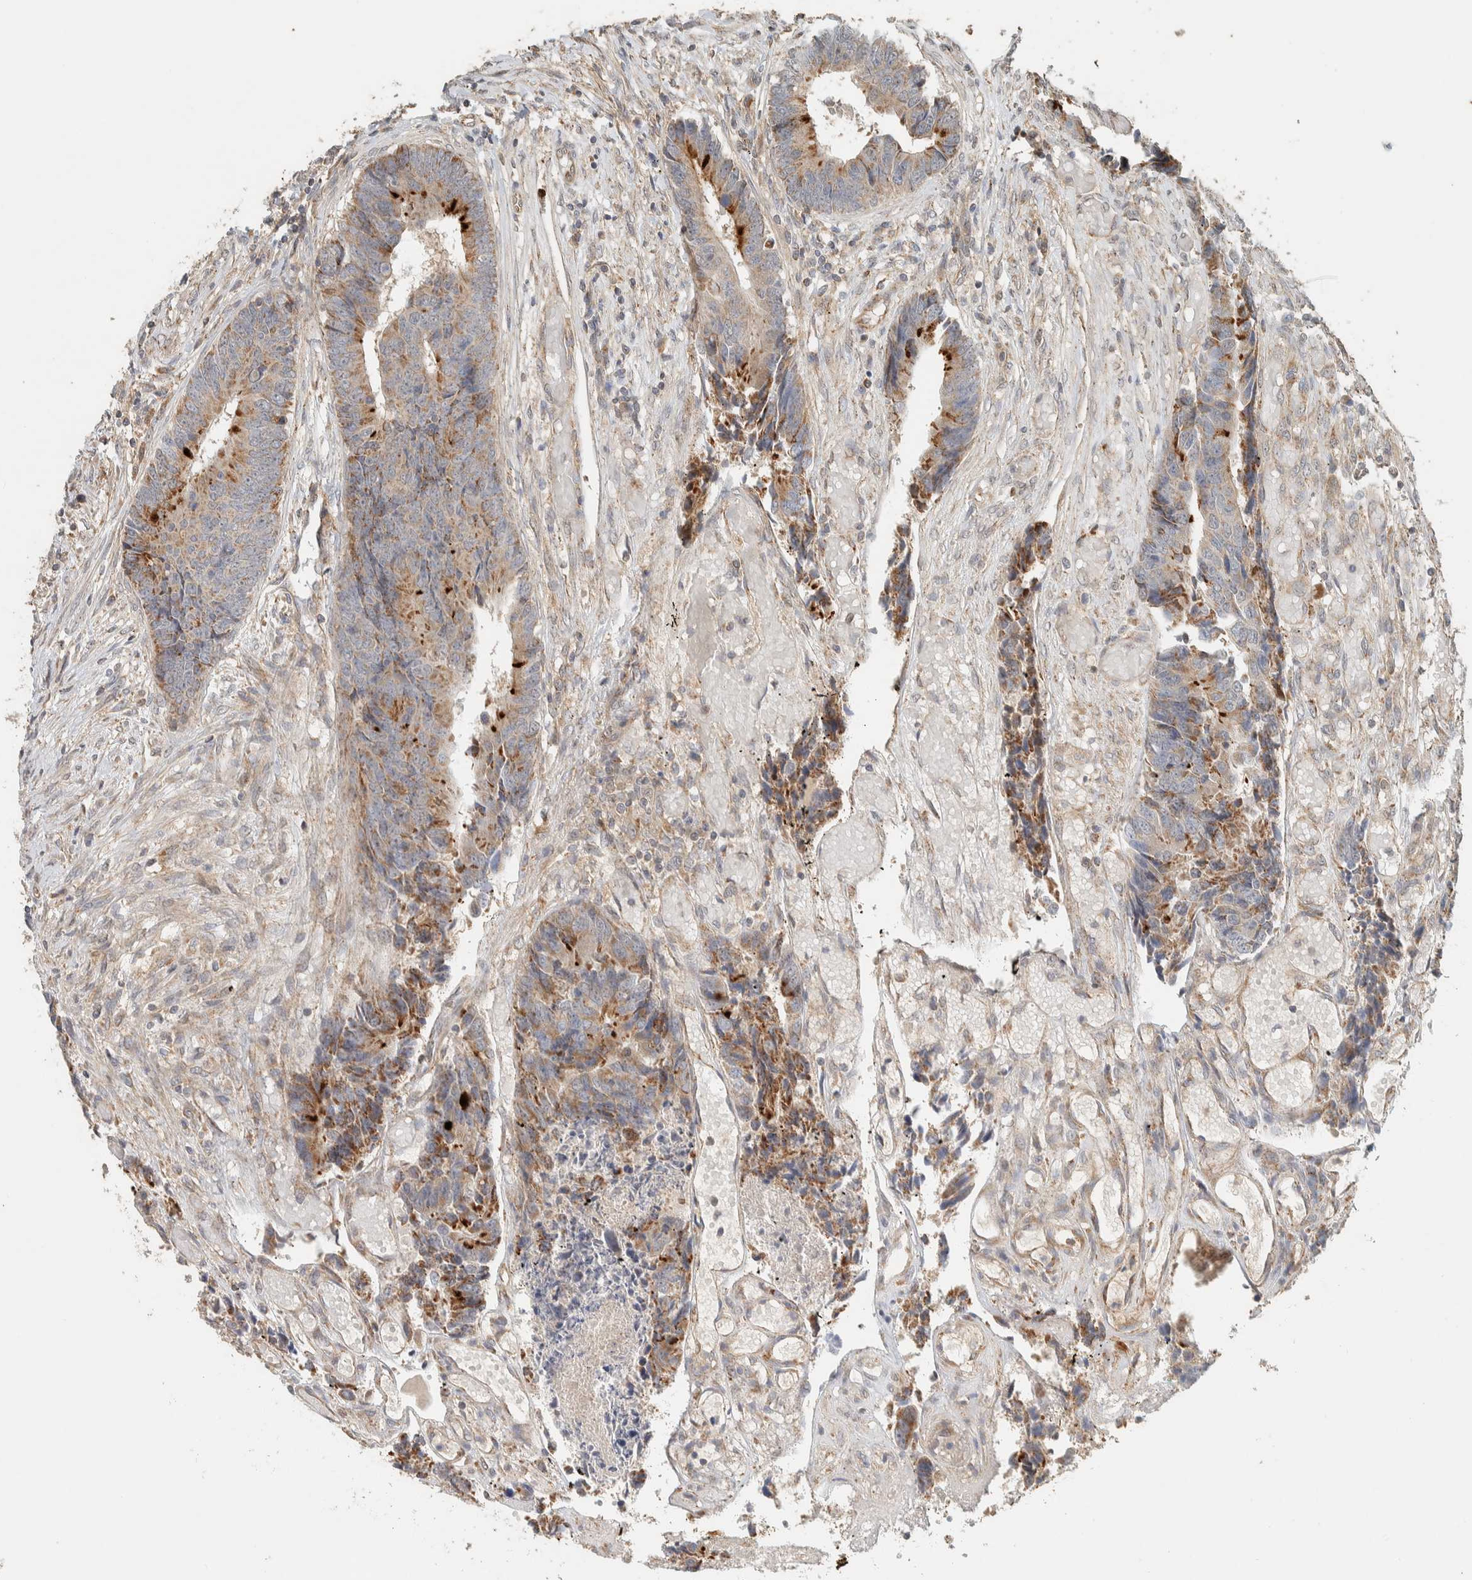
{"staining": {"intensity": "moderate", "quantity": "25%-75%", "location": "cytoplasmic/membranous"}, "tissue": "colorectal cancer", "cell_type": "Tumor cells", "image_type": "cancer", "snomed": [{"axis": "morphology", "description": "Adenocarcinoma, NOS"}, {"axis": "topography", "description": "Rectum"}], "caption": "Protein expression analysis of adenocarcinoma (colorectal) displays moderate cytoplasmic/membranous staining in approximately 25%-75% of tumor cells. The staining is performed using DAB brown chromogen to label protein expression. The nuclei are counter-stained blue using hematoxylin.", "gene": "PDE7B", "patient": {"sex": "male", "age": 84}}